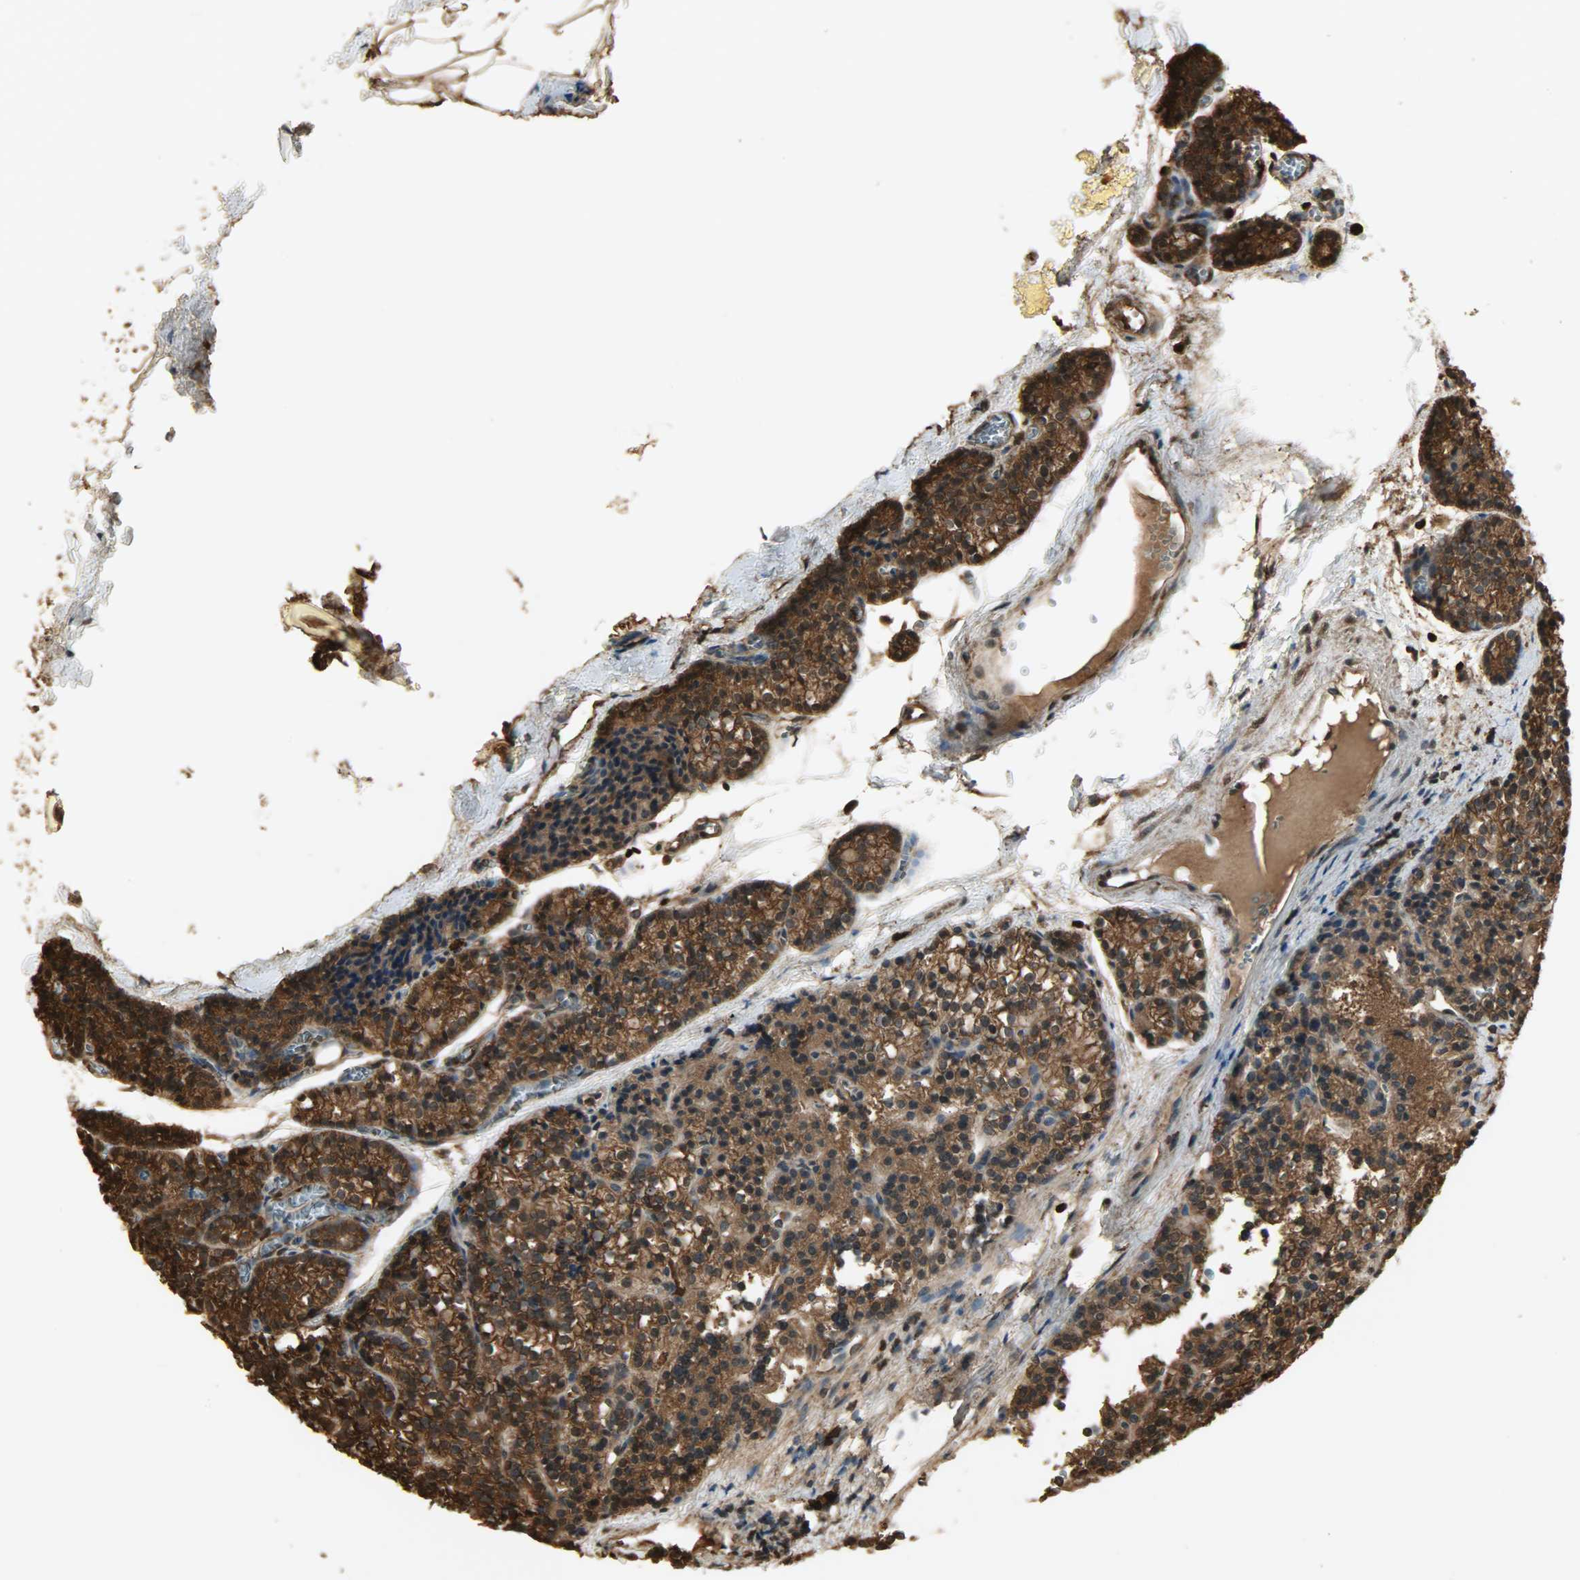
{"staining": {"intensity": "strong", "quantity": ">75%", "location": "cytoplasmic/membranous,nuclear"}, "tissue": "parathyroid gland", "cell_type": "Glandular cells", "image_type": "normal", "snomed": [{"axis": "morphology", "description": "Normal tissue, NOS"}, {"axis": "topography", "description": "Parathyroid gland"}], "caption": "Benign parathyroid gland exhibits strong cytoplasmic/membranous,nuclear expression in approximately >75% of glandular cells The protein is shown in brown color, while the nuclei are stained blue..", "gene": "YWHAZ", "patient": {"sex": "female", "age": 50}}